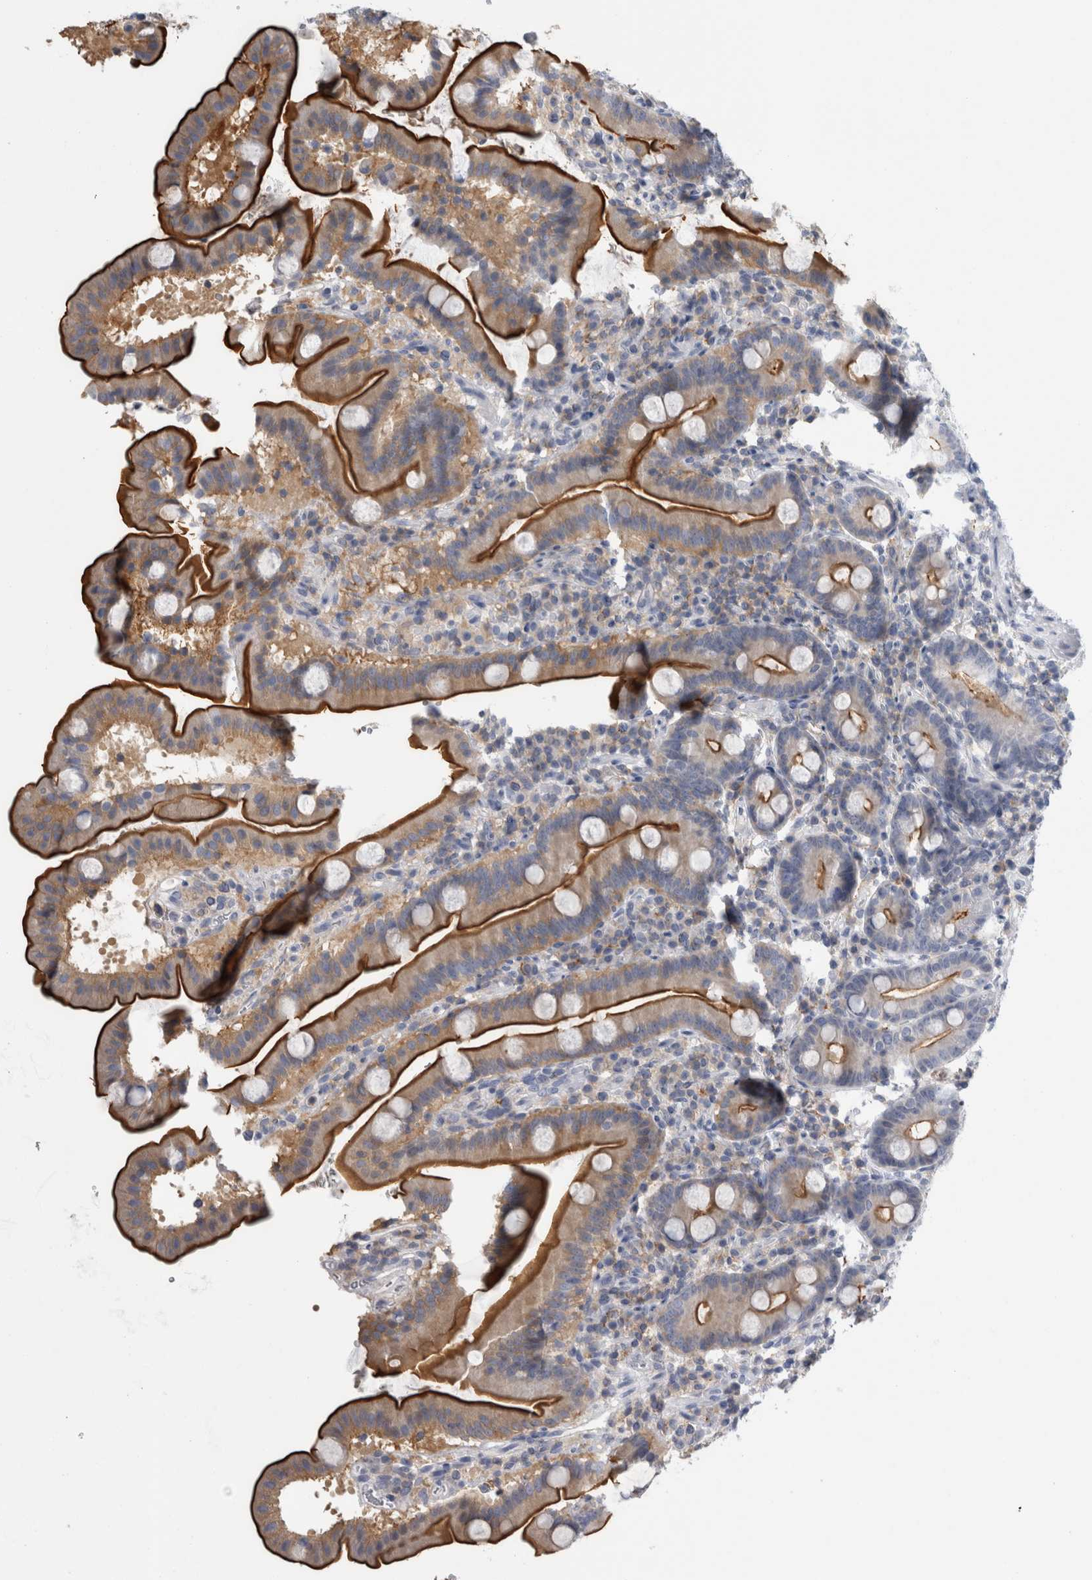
{"staining": {"intensity": "moderate", "quantity": "25%-75%", "location": "cytoplasmic/membranous"}, "tissue": "duodenum", "cell_type": "Glandular cells", "image_type": "normal", "snomed": [{"axis": "morphology", "description": "Normal tissue, NOS"}, {"axis": "topography", "description": "Duodenum"}], "caption": "This micrograph demonstrates IHC staining of benign duodenum, with medium moderate cytoplasmic/membranous positivity in approximately 25%-75% of glandular cells.", "gene": "ANKFY1", "patient": {"sex": "male", "age": 54}}